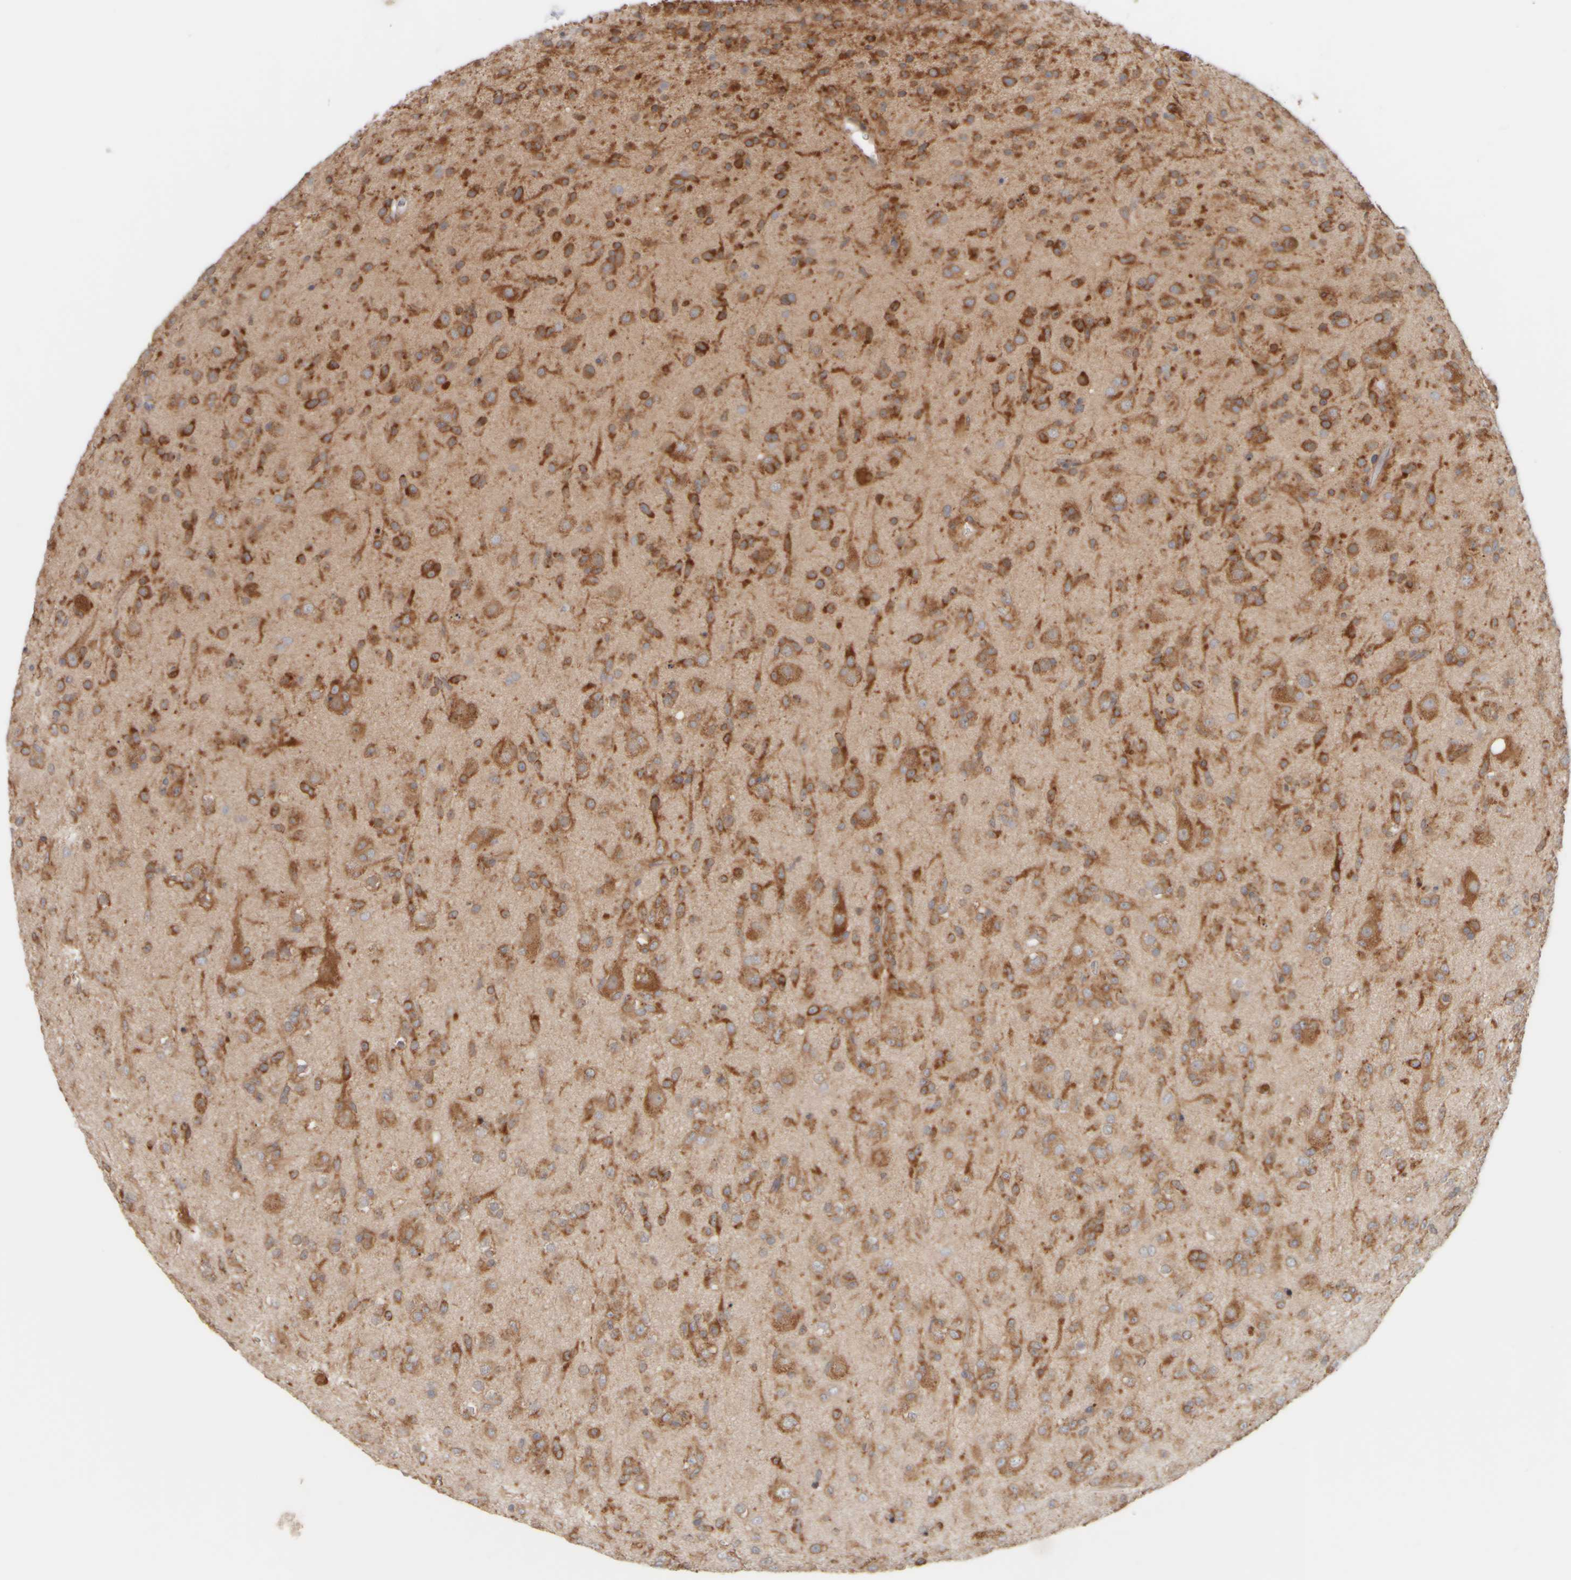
{"staining": {"intensity": "strong", "quantity": ">75%", "location": "cytoplasmic/membranous"}, "tissue": "glioma", "cell_type": "Tumor cells", "image_type": "cancer", "snomed": [{"axis": "morphology", "description": "Glioma, malignant, Low grade"}, {"axis": "topography", "description": "Brain"}], "caption": "DAB (3,3'-diaminobenzidine) immunohistochemical staining of glioma demonstrates strong cytoplasmic/membranous protein staining in about >75% of tumor cells. Ihc stains the protein of interest in brown and the nuclei are stained blue.", "gene": "EIF2B3", "patient": {"sex": "male", "age": 65}}